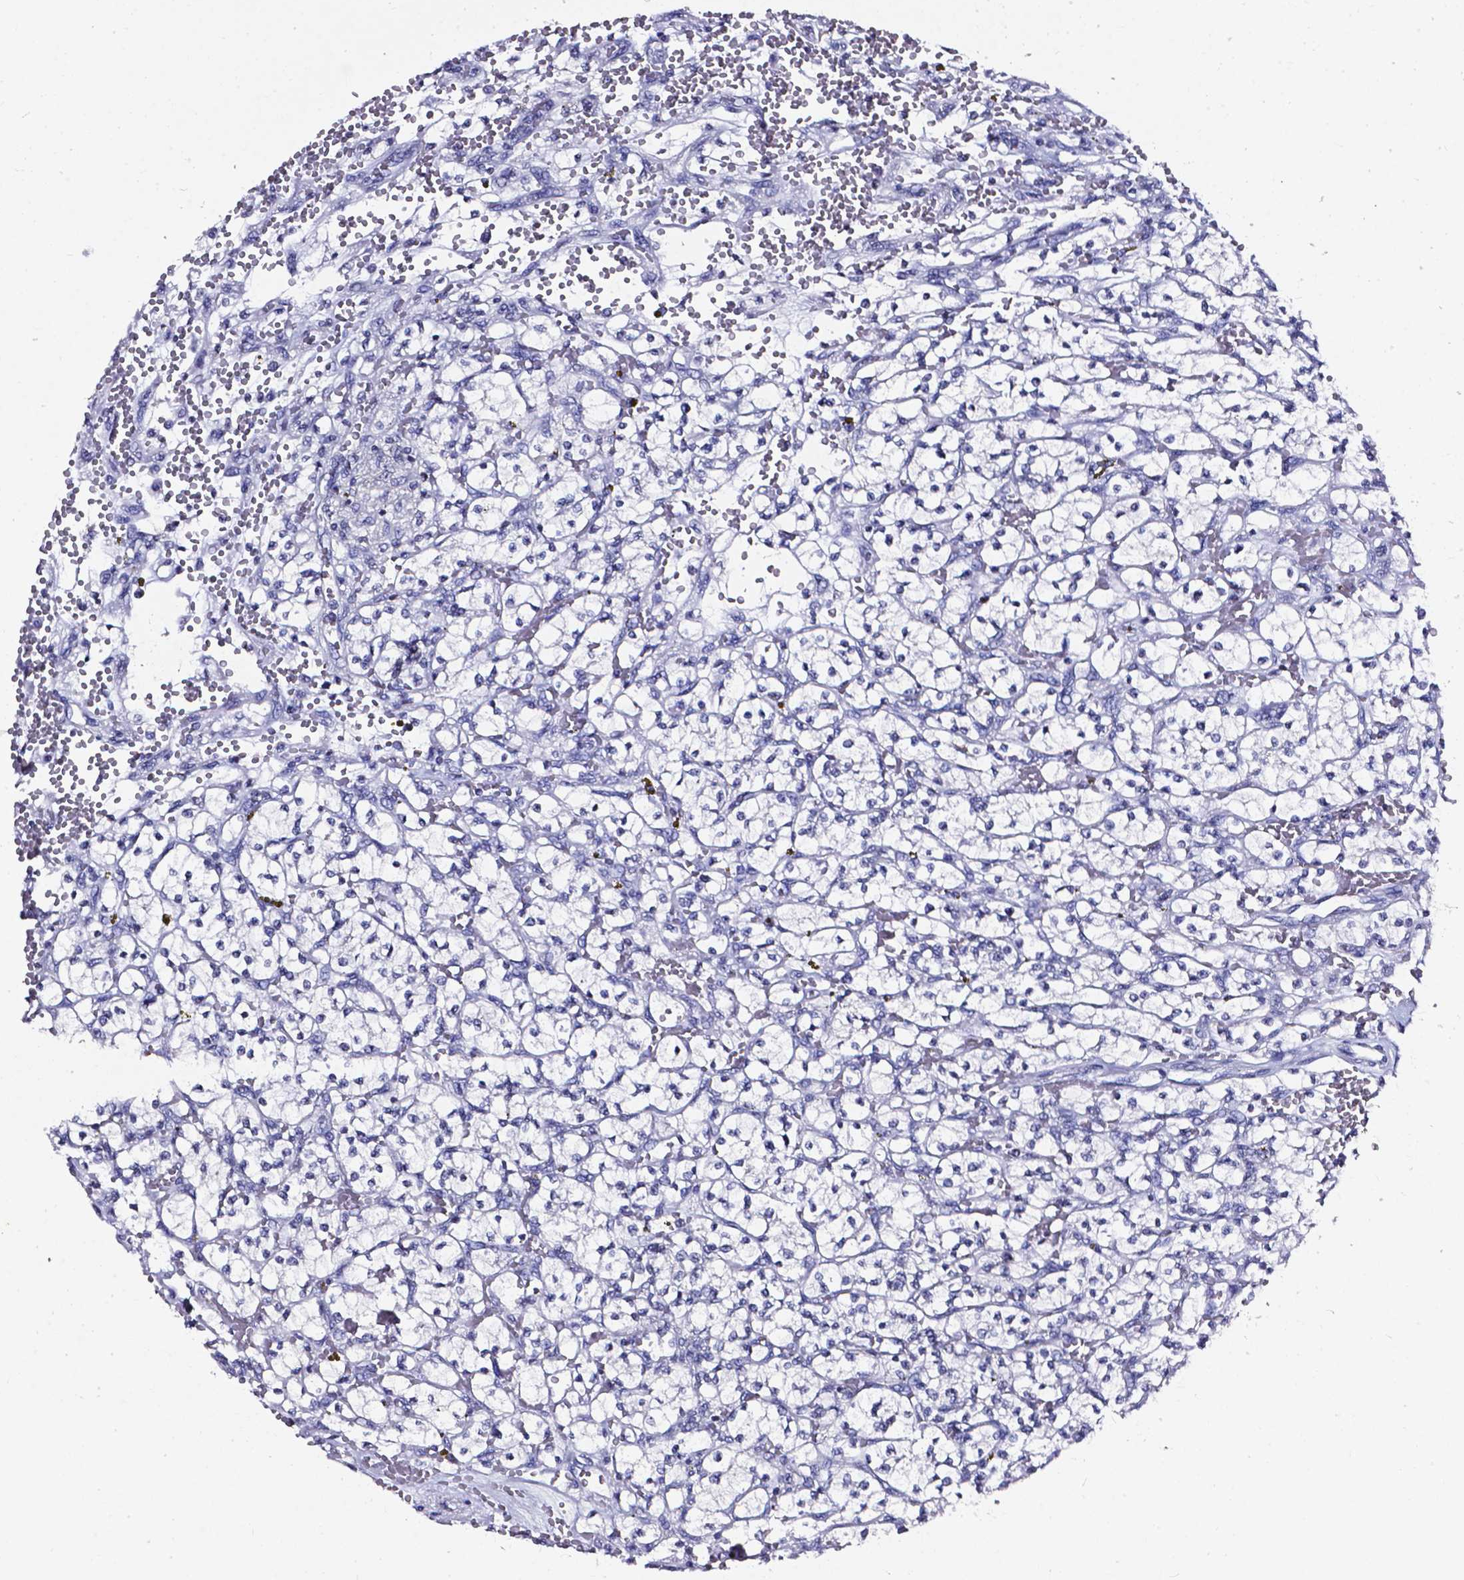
{"staining": {"intensity": "negative", "quantity": "none", "location": "none"}, "tissue": "renal cancer", "cell_type": "Tumor cells", "image_type": "cancer", "snomed": [{"axis": "morphology", "description": "Adenocarcinoma, NOS"}, {"axis": "topography", "description": "Kidney"}], "caption": "IHC image of neoplastic tissue: adenocarcinoma (renal) stained with DAB displays no significant protein positivity in tumor cells.", "gene": "AKR1B10", "patient": {"sex": "female", "age": 64}}